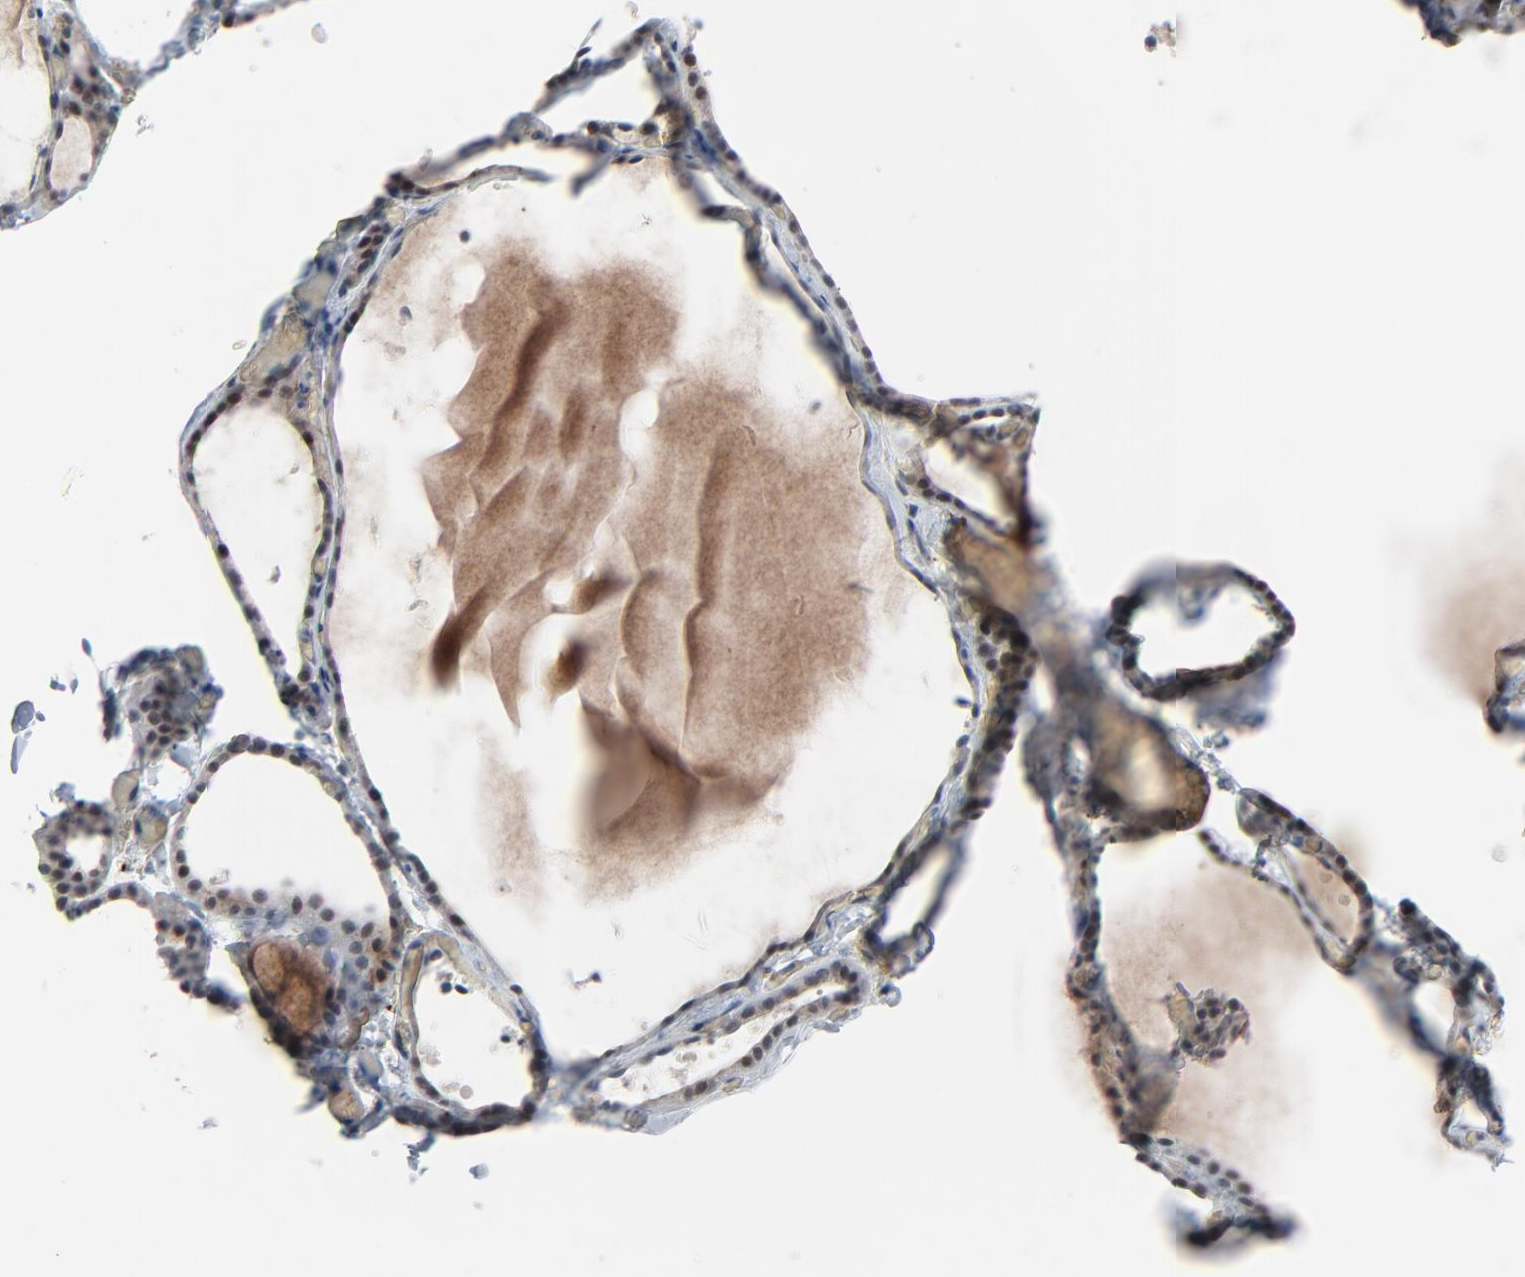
{"staining": {"intensity": "weak", "quantity": ">75%", "location": "cytoplasmic/membranous"}, "tissue": "thyroid gland", "cell_type": "Glandular cells", "image_type": "normal", "snomed": [{"axis": "morphology", "description": "Normal tissue, NOS"}, {"axis": "topography", "description": "Thyroid gland"}], "caption": "Immunohistochemistry (IHC) (DAB (3,3'-diaminobenzidine)) staining of benign thyroid gland displays weak cytoplasmic/membranous protein expression in about >75% of glandular cells.", "gene": "SAGE1", "patient": {"sex": "female", "age": 22}}